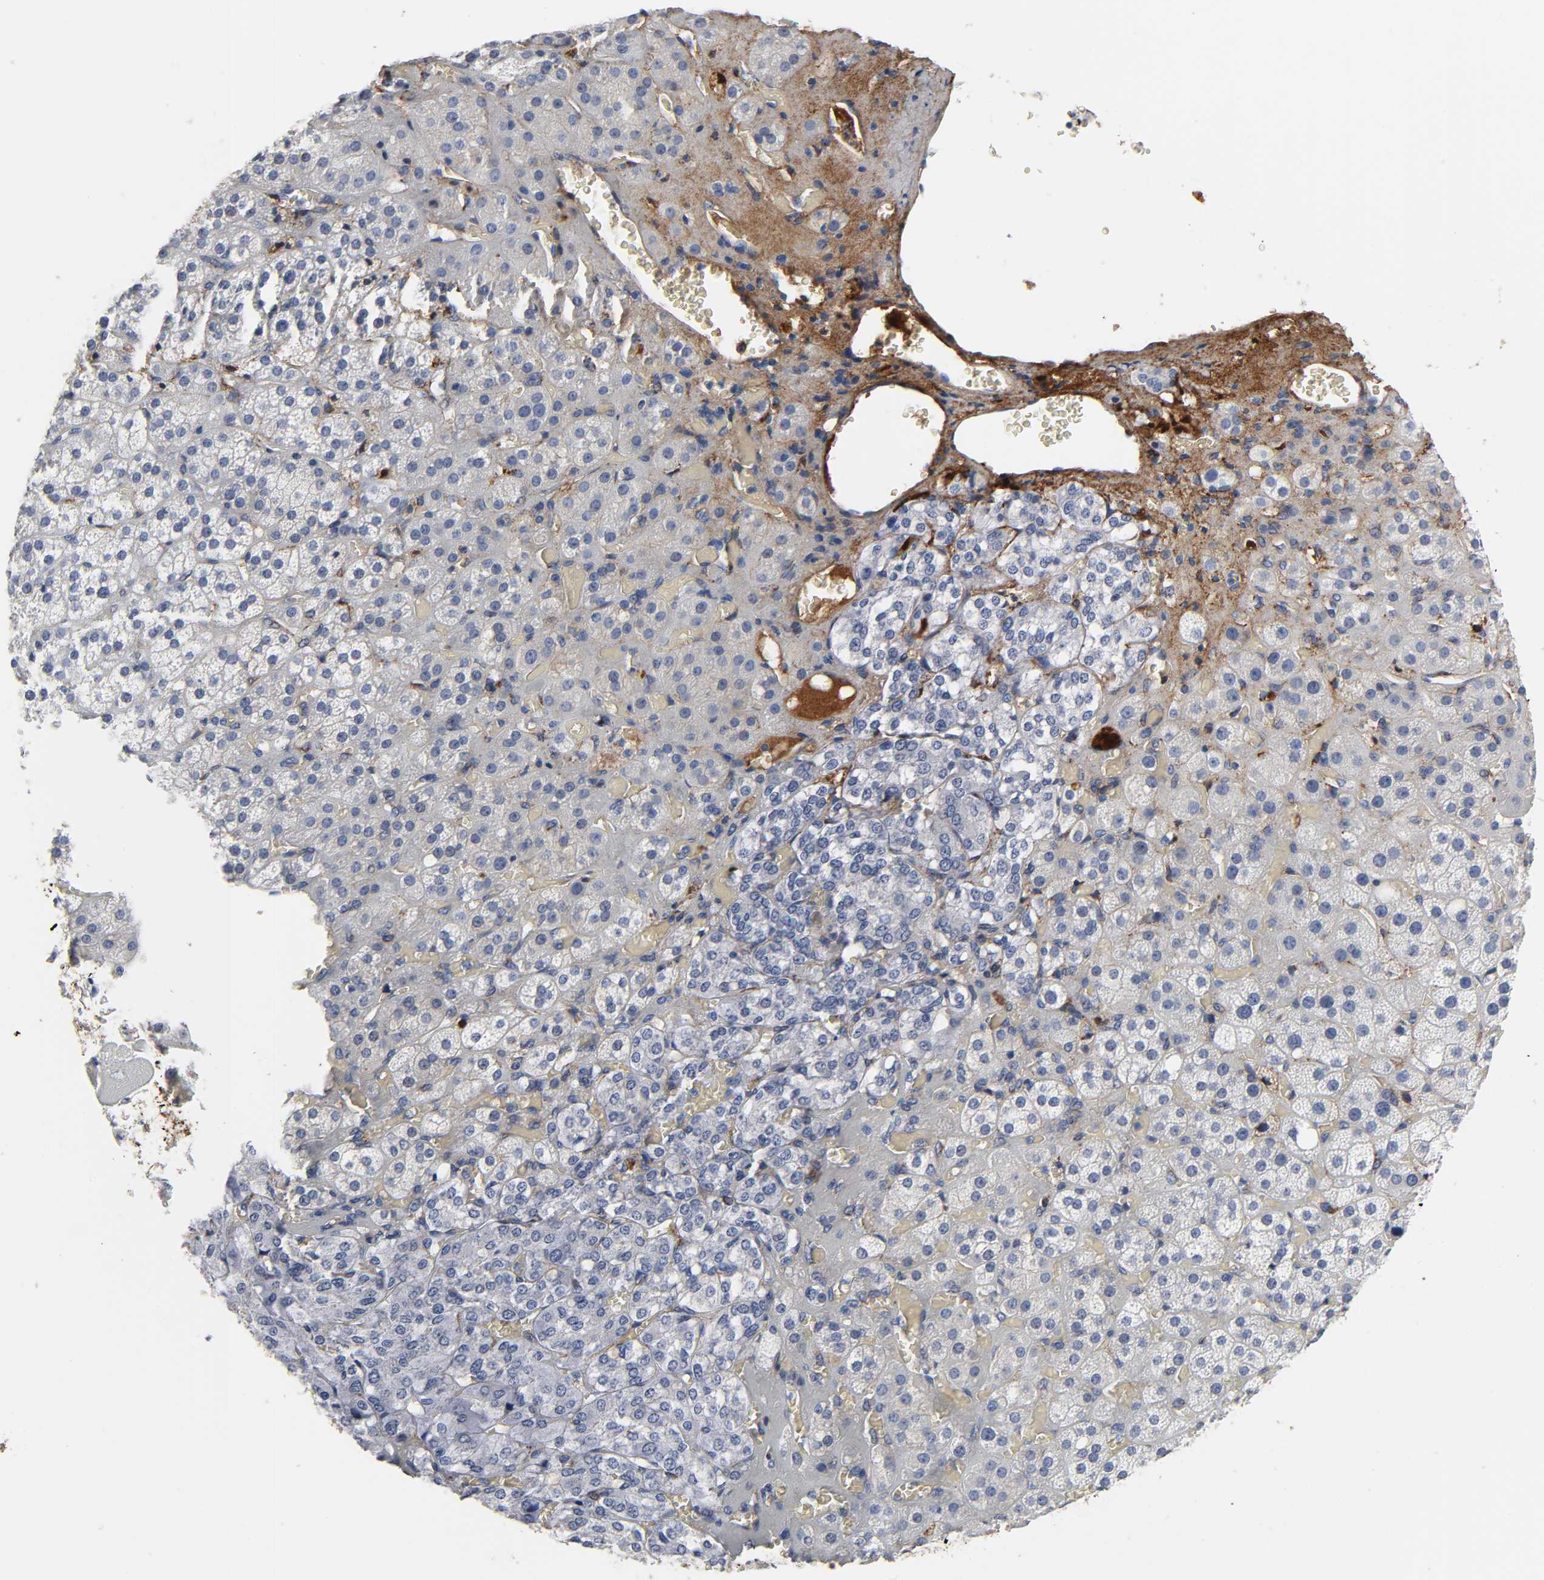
{"staining": {"intensity": "negative", "quantity": "none", "location": "none"}, "tissue": "adrenal gland", "cell_type": "Glandular cells", "image_type": "normal", "snomed": [{"axis": "morphology", "description": "Normal tissue, NOS"}, {"axis": "topography", "description": "Adrenal gland"}], "caption": "The immunohistochemistry histopathology image has no significant expression in glandular cells of adrenal gland.", "gene": "FBLN1", "patient": {"sex": "female", "age": 71}}